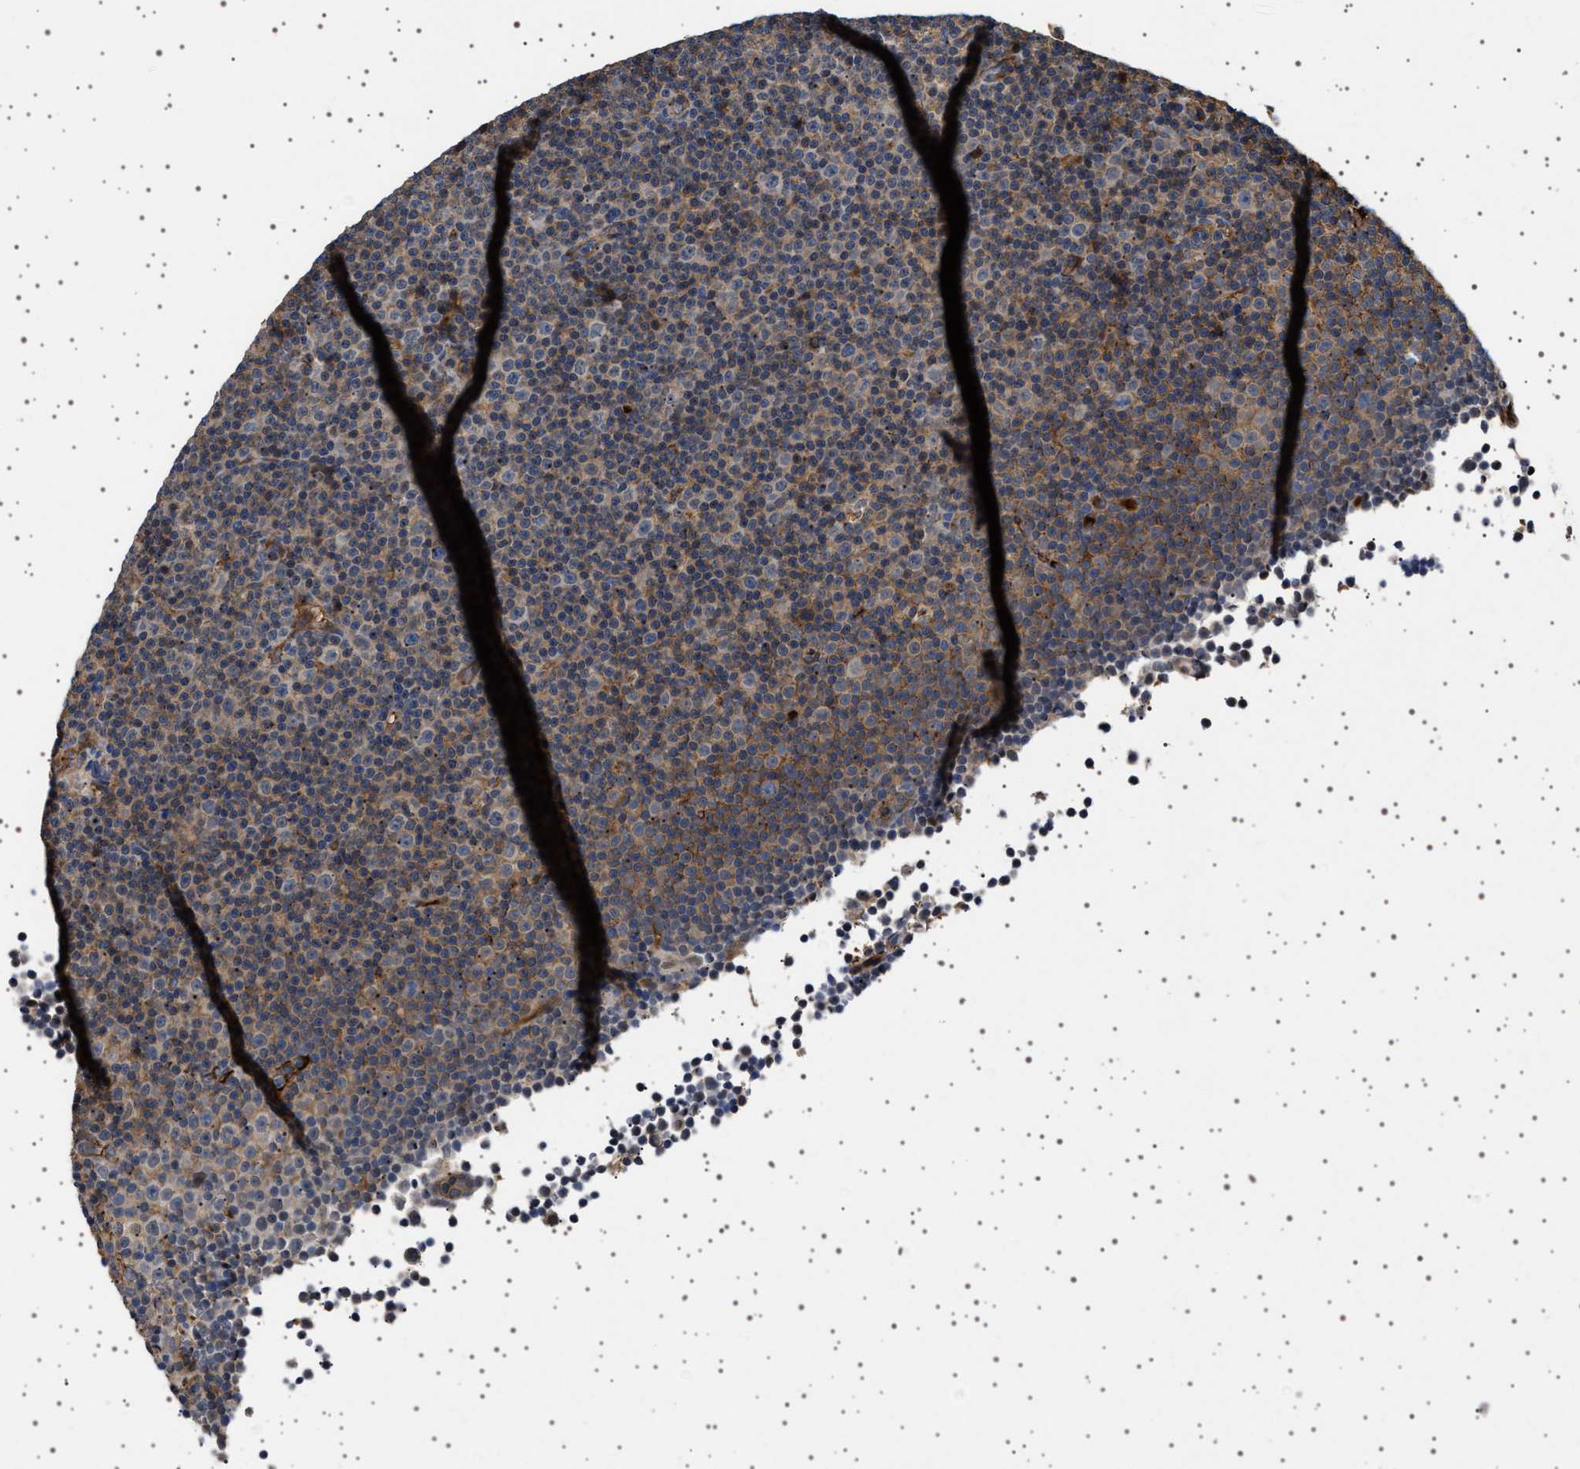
{"staining": {"intensity": "moderate", "quantity": "<25%", "location": "cytoplasmic/membranous"}, "tissue": "lymphoma", "cell_type": "Tumor cells", "image_type": "cancer", "snomed": [{"axis": "morphology", "description": "Malignant lymphoma, non-Hodgkin's type, Low grade"}, {"axis": "topography", "description": "Lymph node"}], "caption": "The micrograph displays a brown stain indicating the presence of a protein in the cytoplasmic/membranous of tumor cells in lymphoma.", "gene": "FICD", "patient": {"sex": "female", "age": 67}}